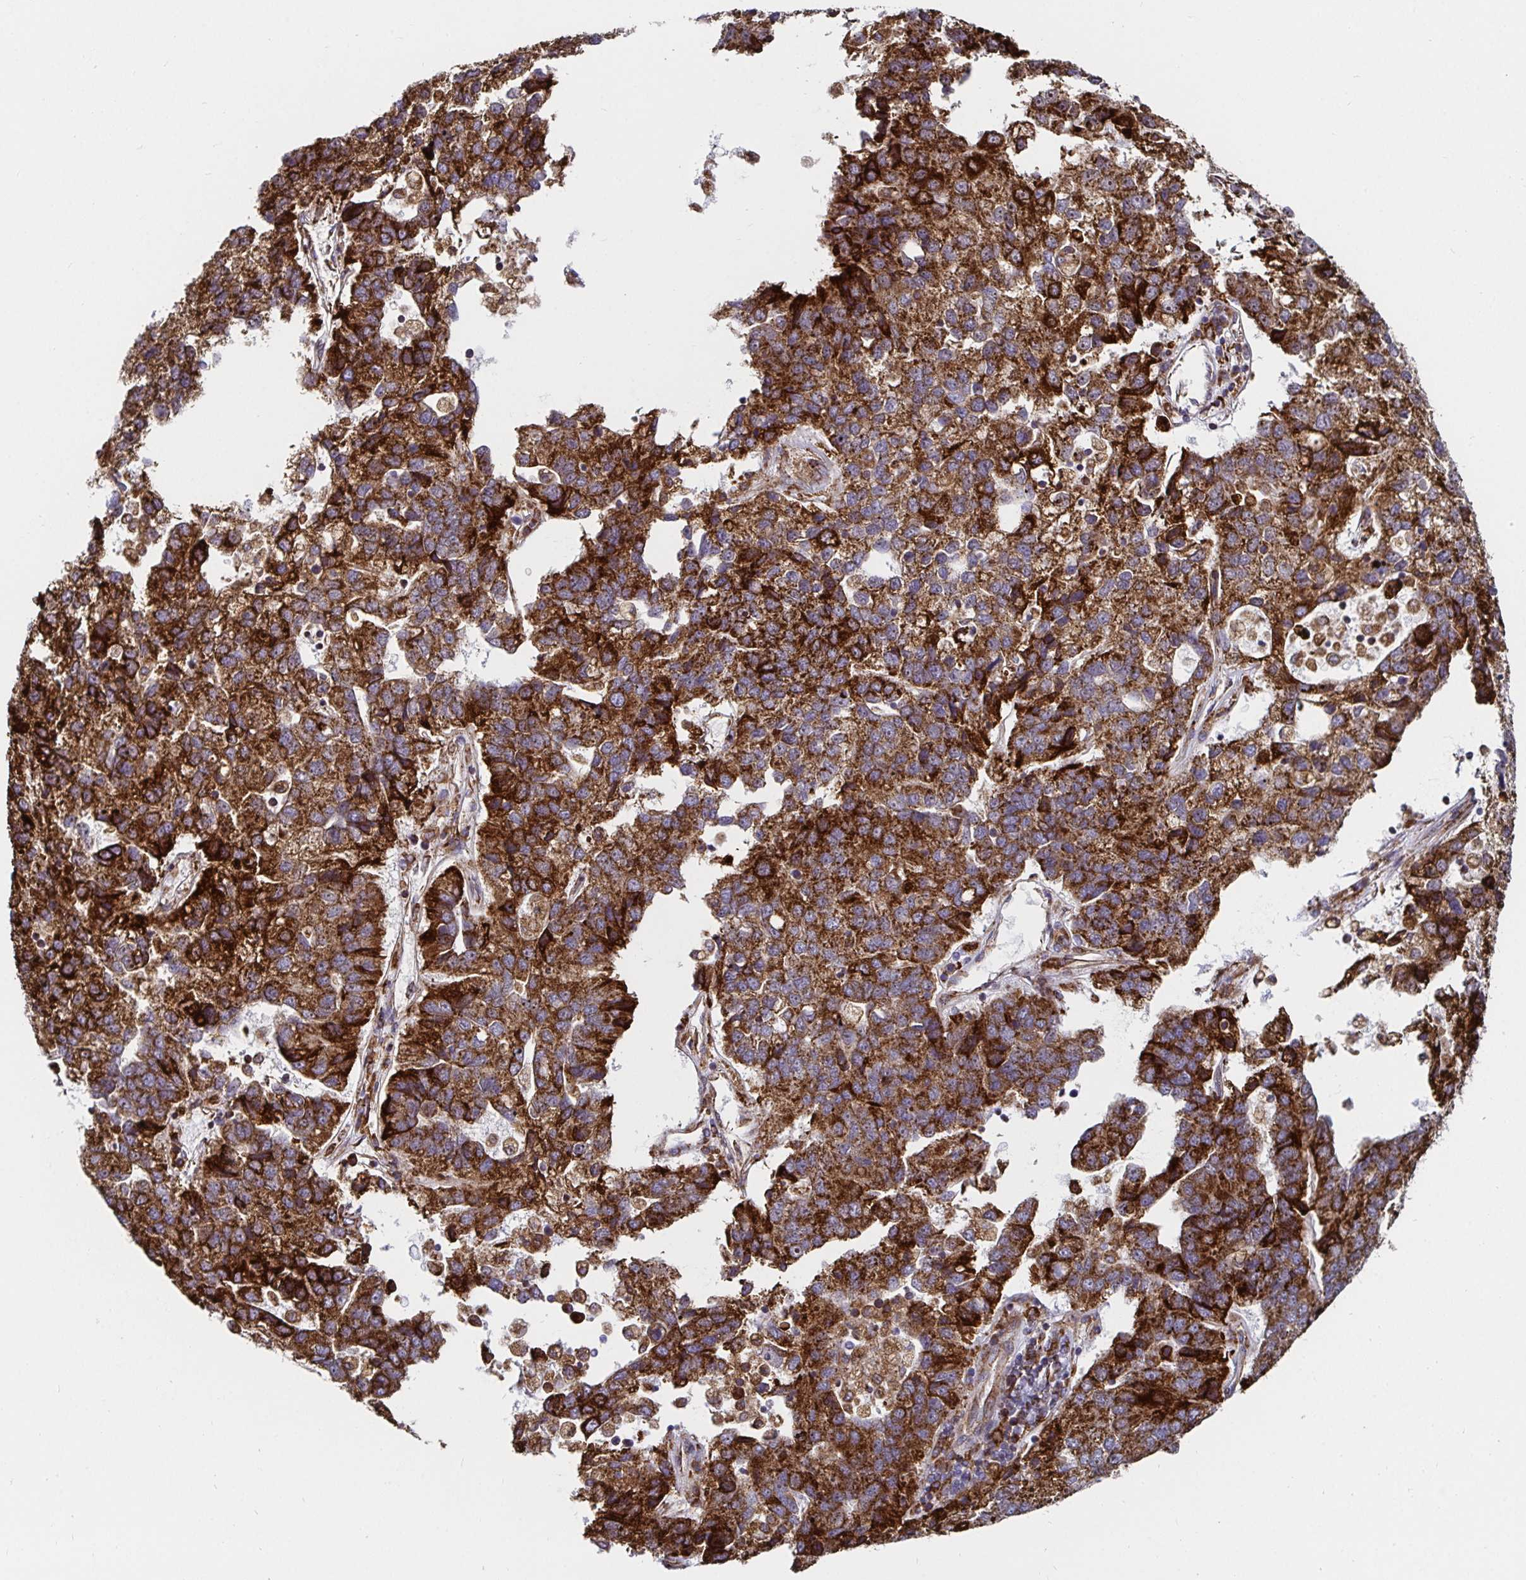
{"staining": {"intensity": "strong", "quantity": ">75%", "location": "cytoplasmic/membranous"}, "tissue": "pancreatic cancer", "cell_type": "Tumor cells", "image_type": "cancer", "snomed": [{"axis": "morphology", "description": "Adenocarcinoma, NOS"}, {"axis": "topography", "description": "Pancreas"}], "caption": "Human adenocarcinoma (pancreatic) stained for a protein (brown) shows strong cytoplasmic/membranous positive positivity in approximately >75% of tumor cells.", "gene": "SMYD3", "patient": {"sex": "female", "age": 61}}